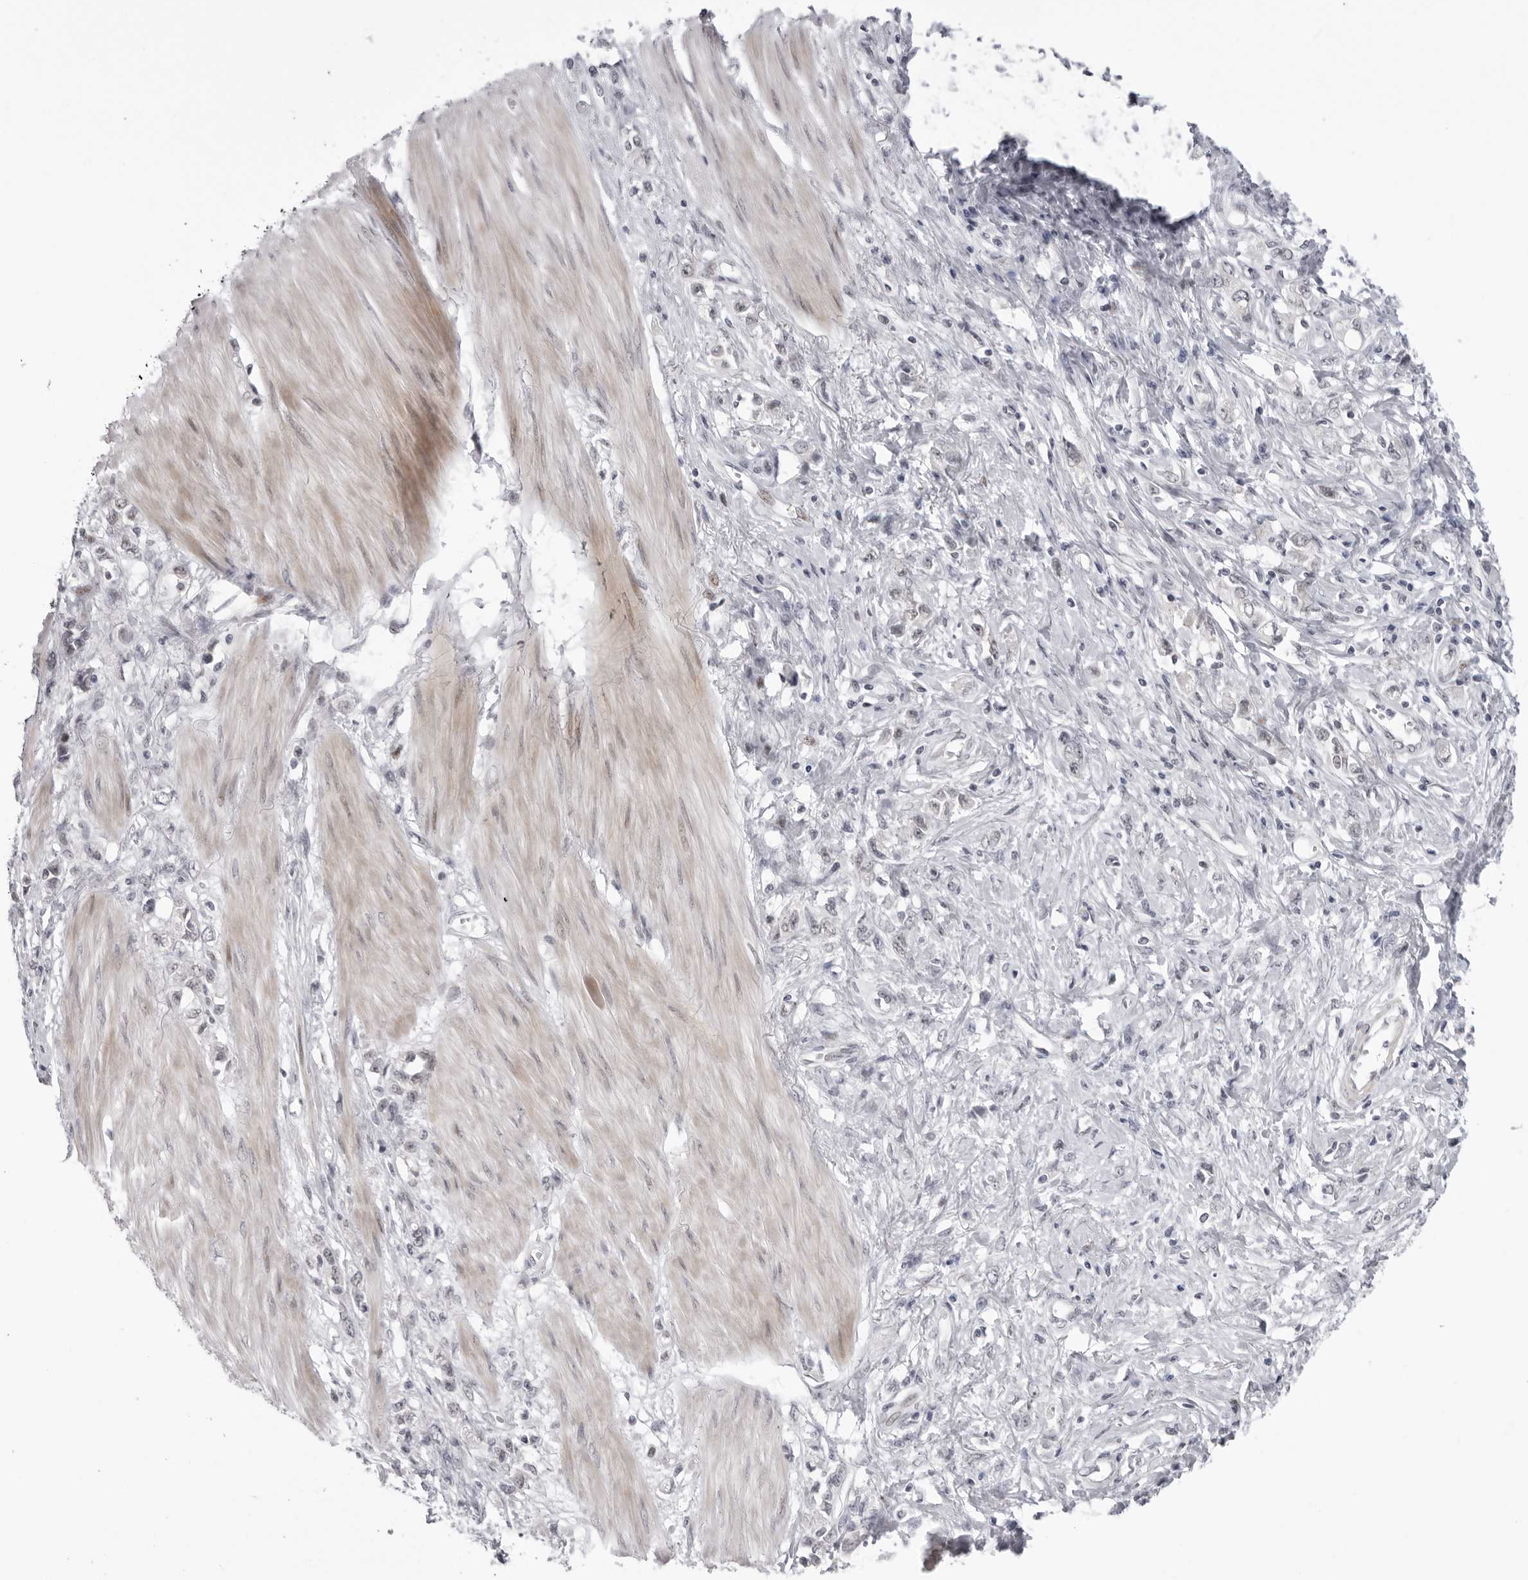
{"staining": {"intensity": "weak", "quantity": "<25%", "location": "nuclear"}, "tissue": "stomach cancer", "cell_type": "Tumor cells", "image_type": "cancer", "snomed": [{"axis": "morphology", "description": "Adenocarcinoma, NOS"}, {"axis": "topography", "description": "Stomach"}], "caption": "Stomach adenocarcinoma was stained to show a protein in brown. There is no significant staining in tumor cells.", "gene": "ALPK2", "patient": {"sex": "female", "age": 76}}